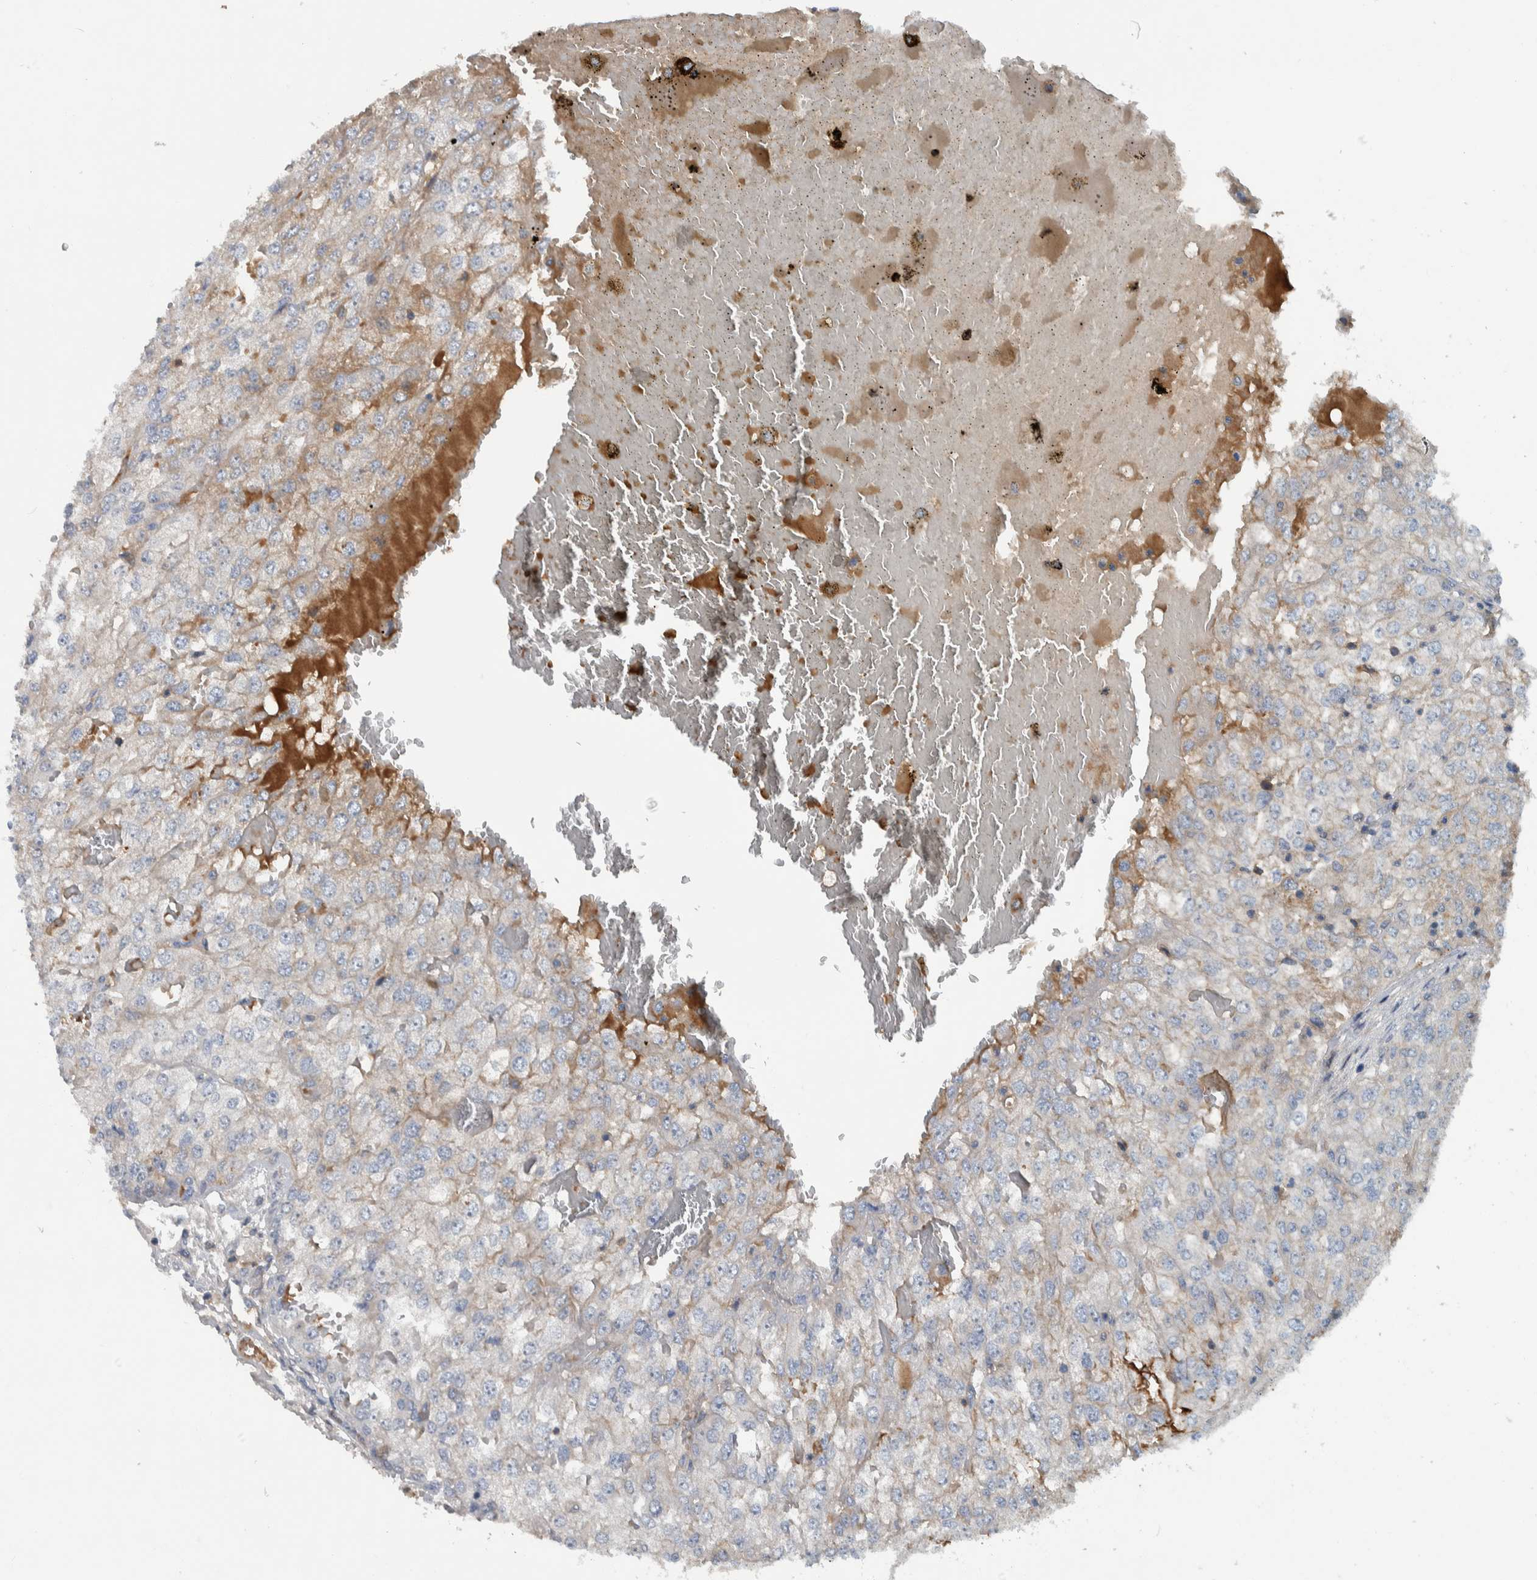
{"staining": {"intensity": "negative", "quantity": "none", "location": "none"}, "tissue": "renal cancer", "cell_type": "Tumor cells", "image_type": "cancer", "snomed": [{"axis": "morphology", "description": "Adenocarcinoma, NOS"}, {"axis": "topography", "description": "Kidney"}], "caption": "A high-resolution photomicrograph shows IHC staining of renal cancer (adenocarcinoma), which exhibits no significant staining in tumor cells. (DAB (3,3'-diaminobenzidine) IHC, high magnification).", "gene": "SERPINC1", "patient": {"sex": "female", "age": 54}}